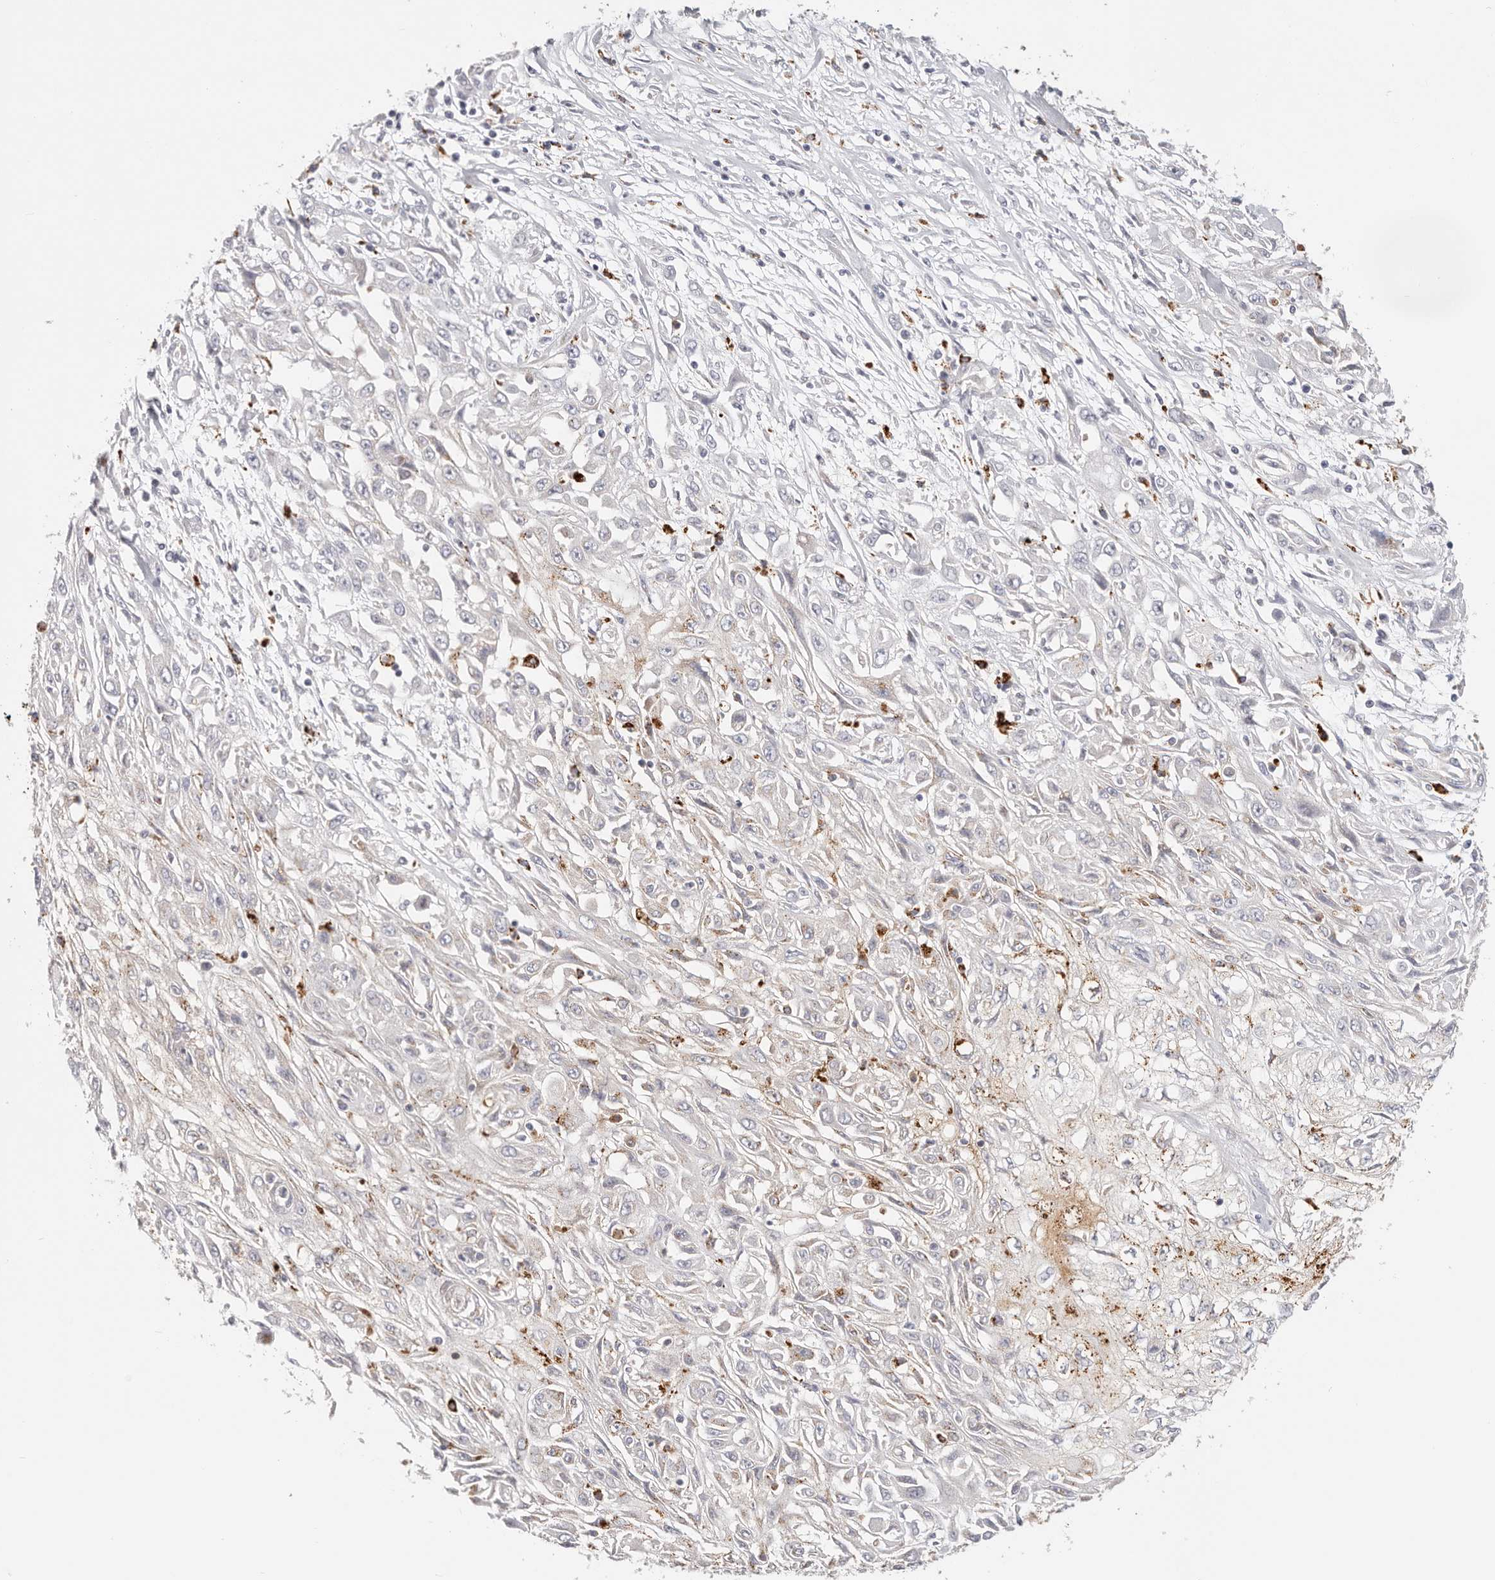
{"staining": {"intensity": "moderate", "quantity": "<25%", "location": "cytoplasmic/membranous"}, "tissue": "skin cancer", "cell_type": "Tumor cells", "image_type": "cancer", "snomed": [{"axis": "morphology", "description": "Squamous cell carcinoma, NOS"}, {"axis": "morphology", "description": "Squamous cell carcinoma, metastatic, NOS"}, {"axis": "topography", "description": "Skin"}, {"axis": "topography", "description": "Lymph node"}], "caption": "Human skin metastatic squamous cell carcinoma stained with a protein marker shows moderate staining in tumor cells.", "gene": "STKLD1", "patient": {"sex": "male", "age": 75}}